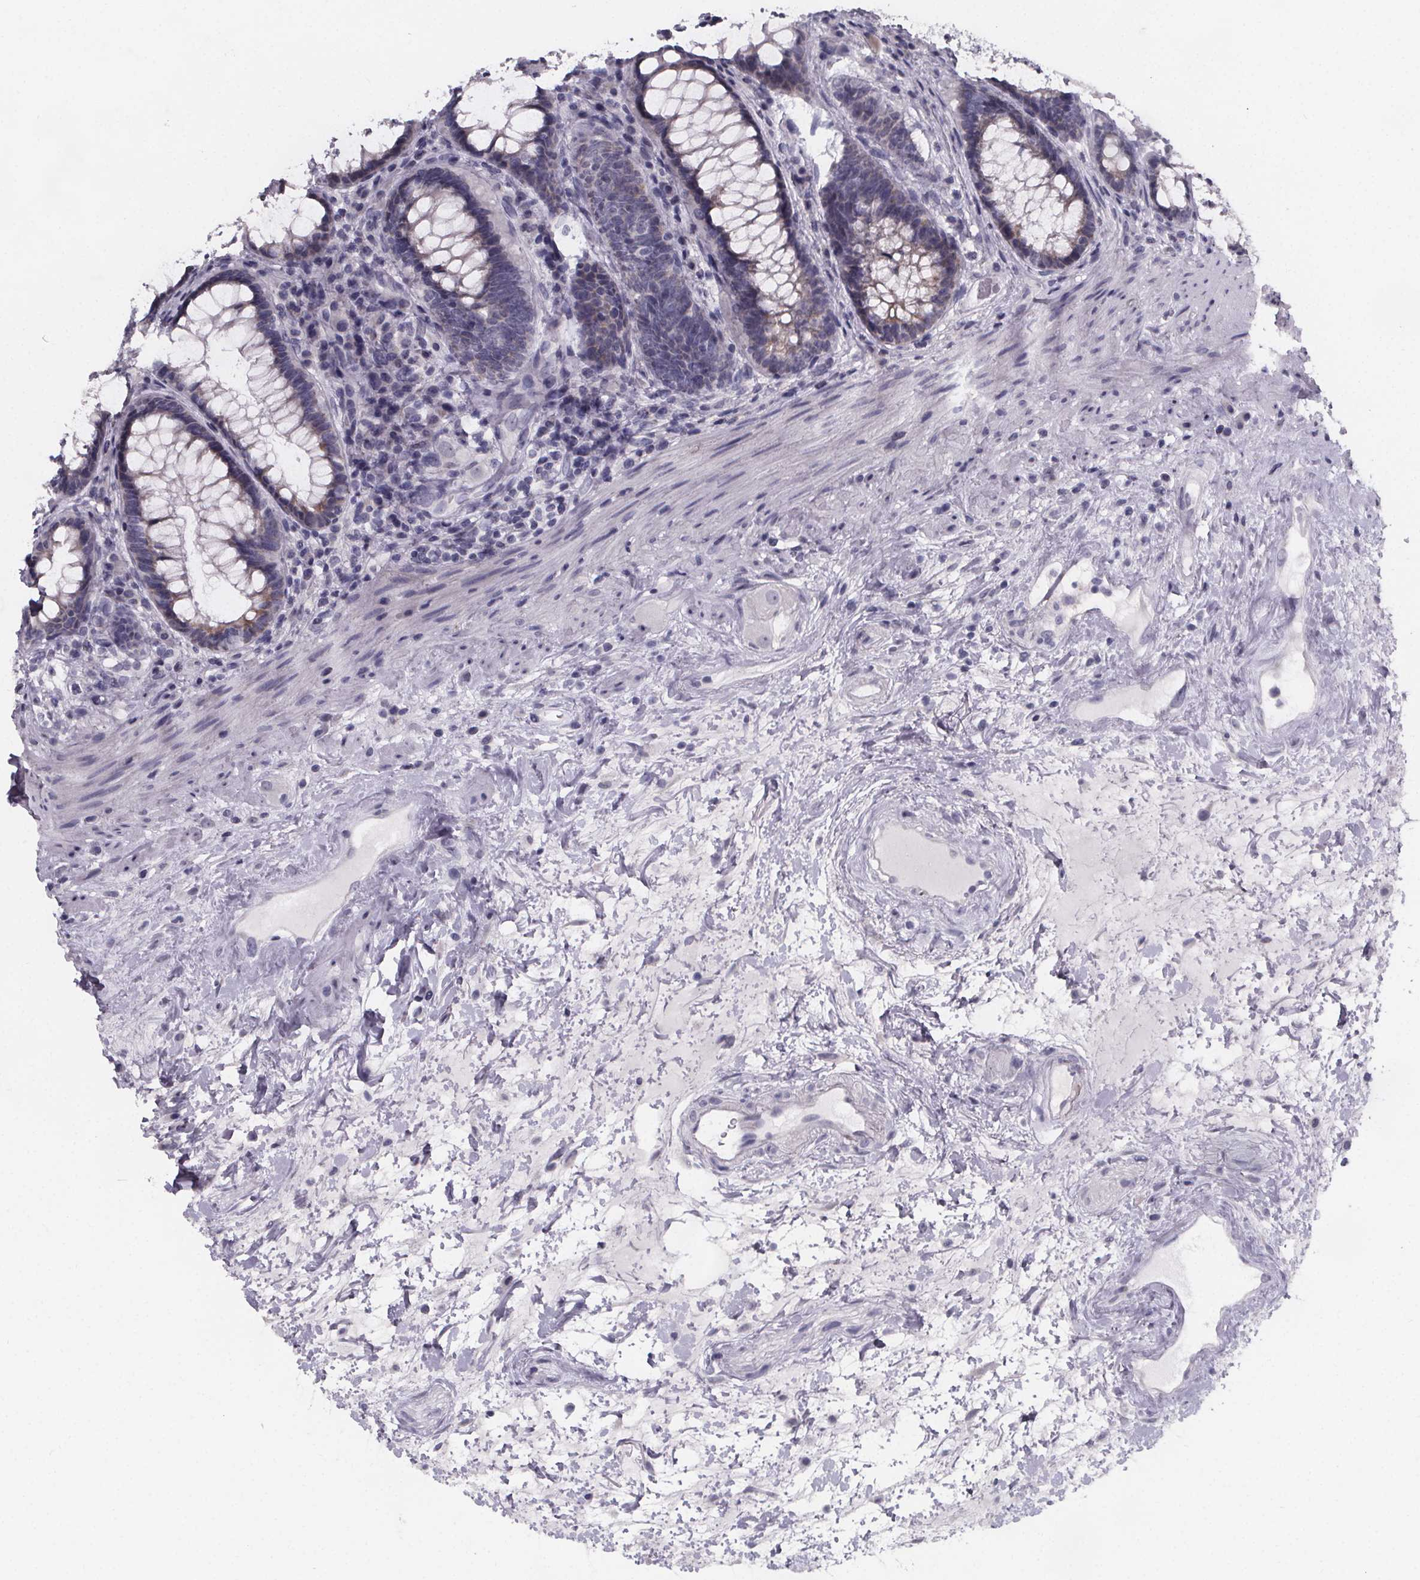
{"staining": {"intensity": "weak", "quantity": "25%-75%", "location": "cytoplasmic/membranous"}, "tissue": "rectum", "cell_type": "Glandular cells", "image_type": "normal", "snomed": [{"axis": "morphology", "description": "Normal tissue, NOS"}, {"axis": "topography", "description": "Rectum"}], "caption": "IHC photomicrograph of benign rectum: human rectum stained using immunohistochemistry (IHC) displays low levels of weak protein expression localized specifically in the cytoplasmic/membranous of glandular cells, appearing as a cytoplasmic/membranous brown color.", "gene": "PAH", "patient": {"sex": "male", "age": 72}}